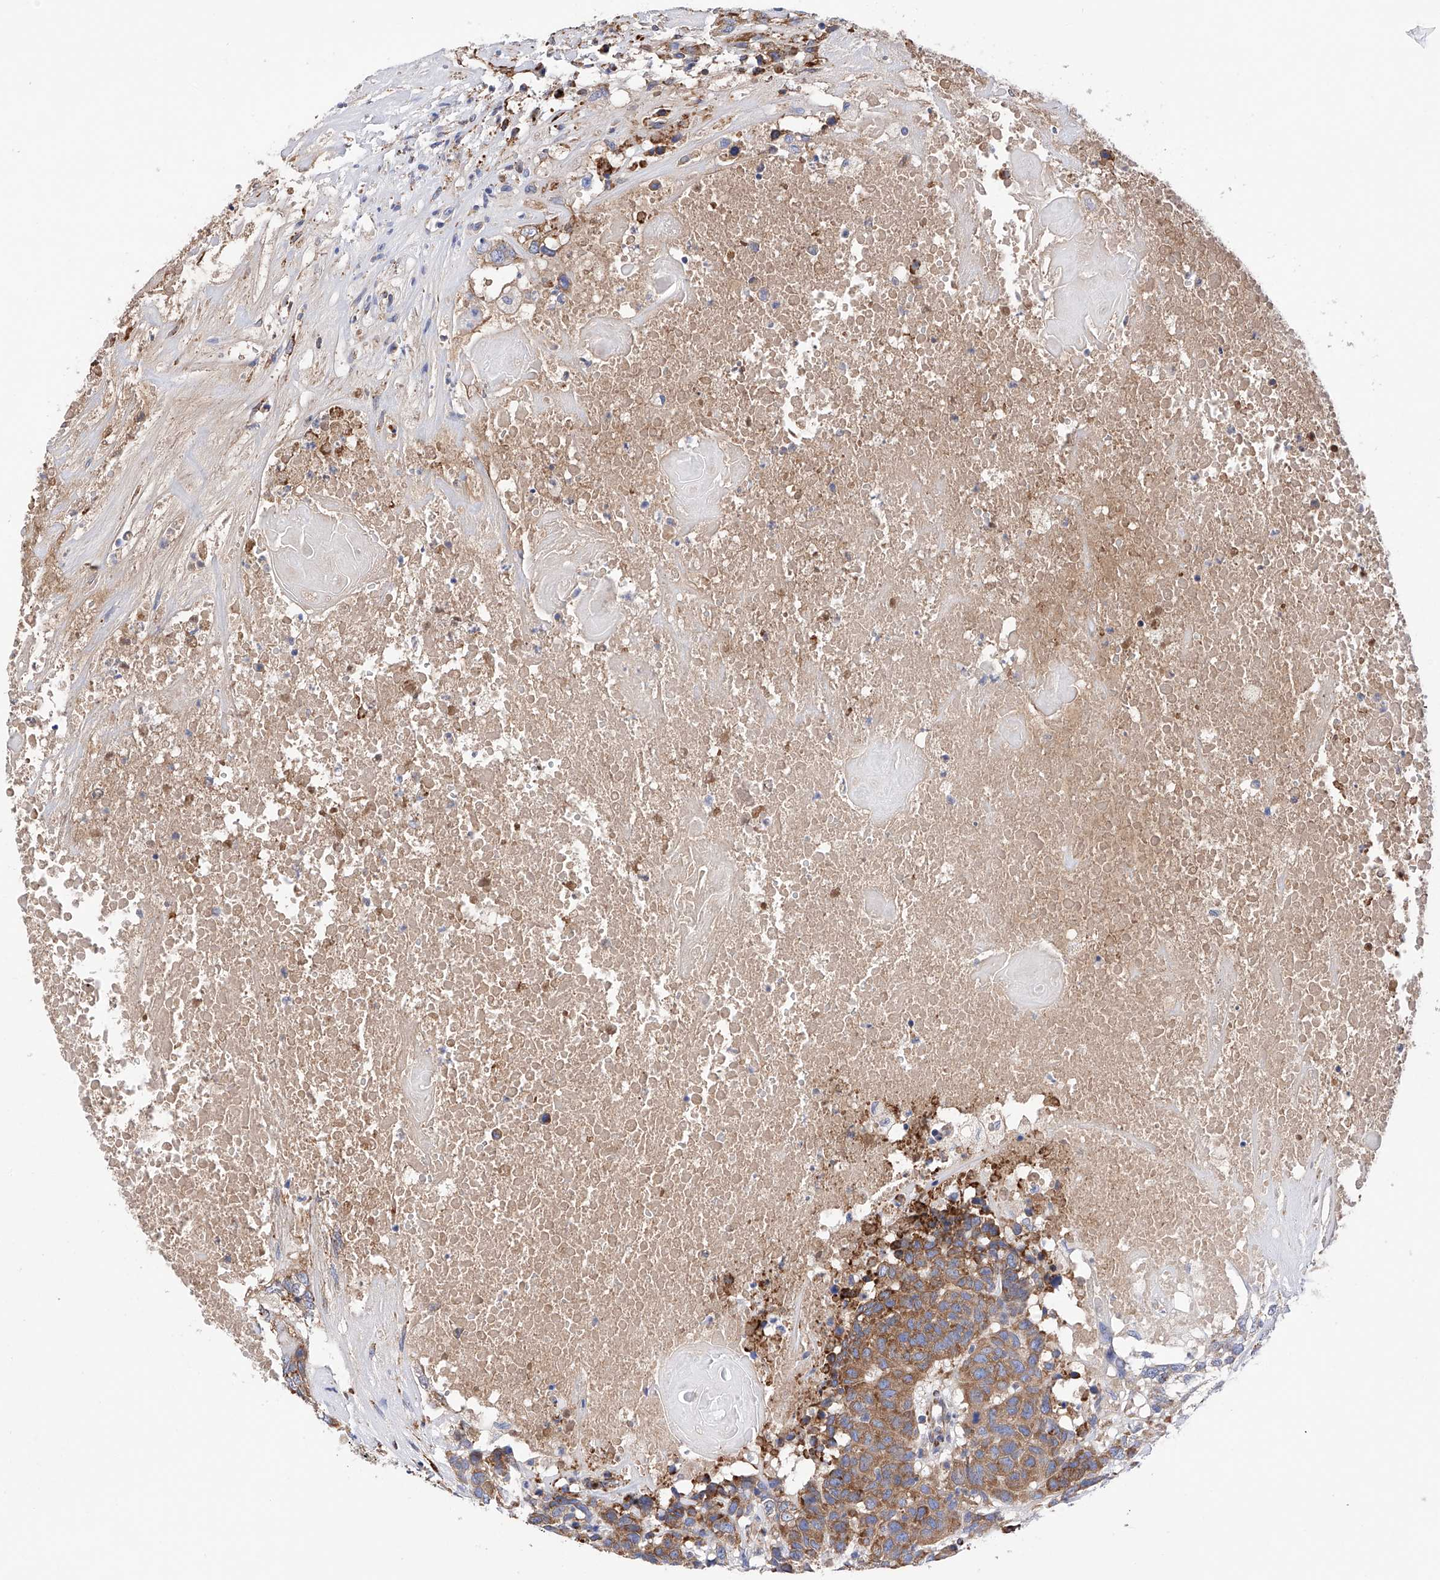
{"staining": {"intensity": "moderate", "quantity": ">75%", "location": "cytoplasmic/membranous"}, "tissue": "head and neck cancer", "cell_type": "Tumor cells", "image_type": "cancer", "snomed": [{"axis": "morphology", "description": "Squamous cell carcinoma, NOS"}, {"axis": "topography", "description": "Head-Neck"}], "caption": "Immunohistochemistry of human head and neck cancer exhibits medium levels of moderate cytoplasmic/membranous staining in approximately >75% of tumor cells. (DAB (3,3'-diaminobenzidine) IHC, brown staining for protein, blue staining for nuclei).", "gene": "PDIA5", "patient": {"sex": "male", "age": 66}}